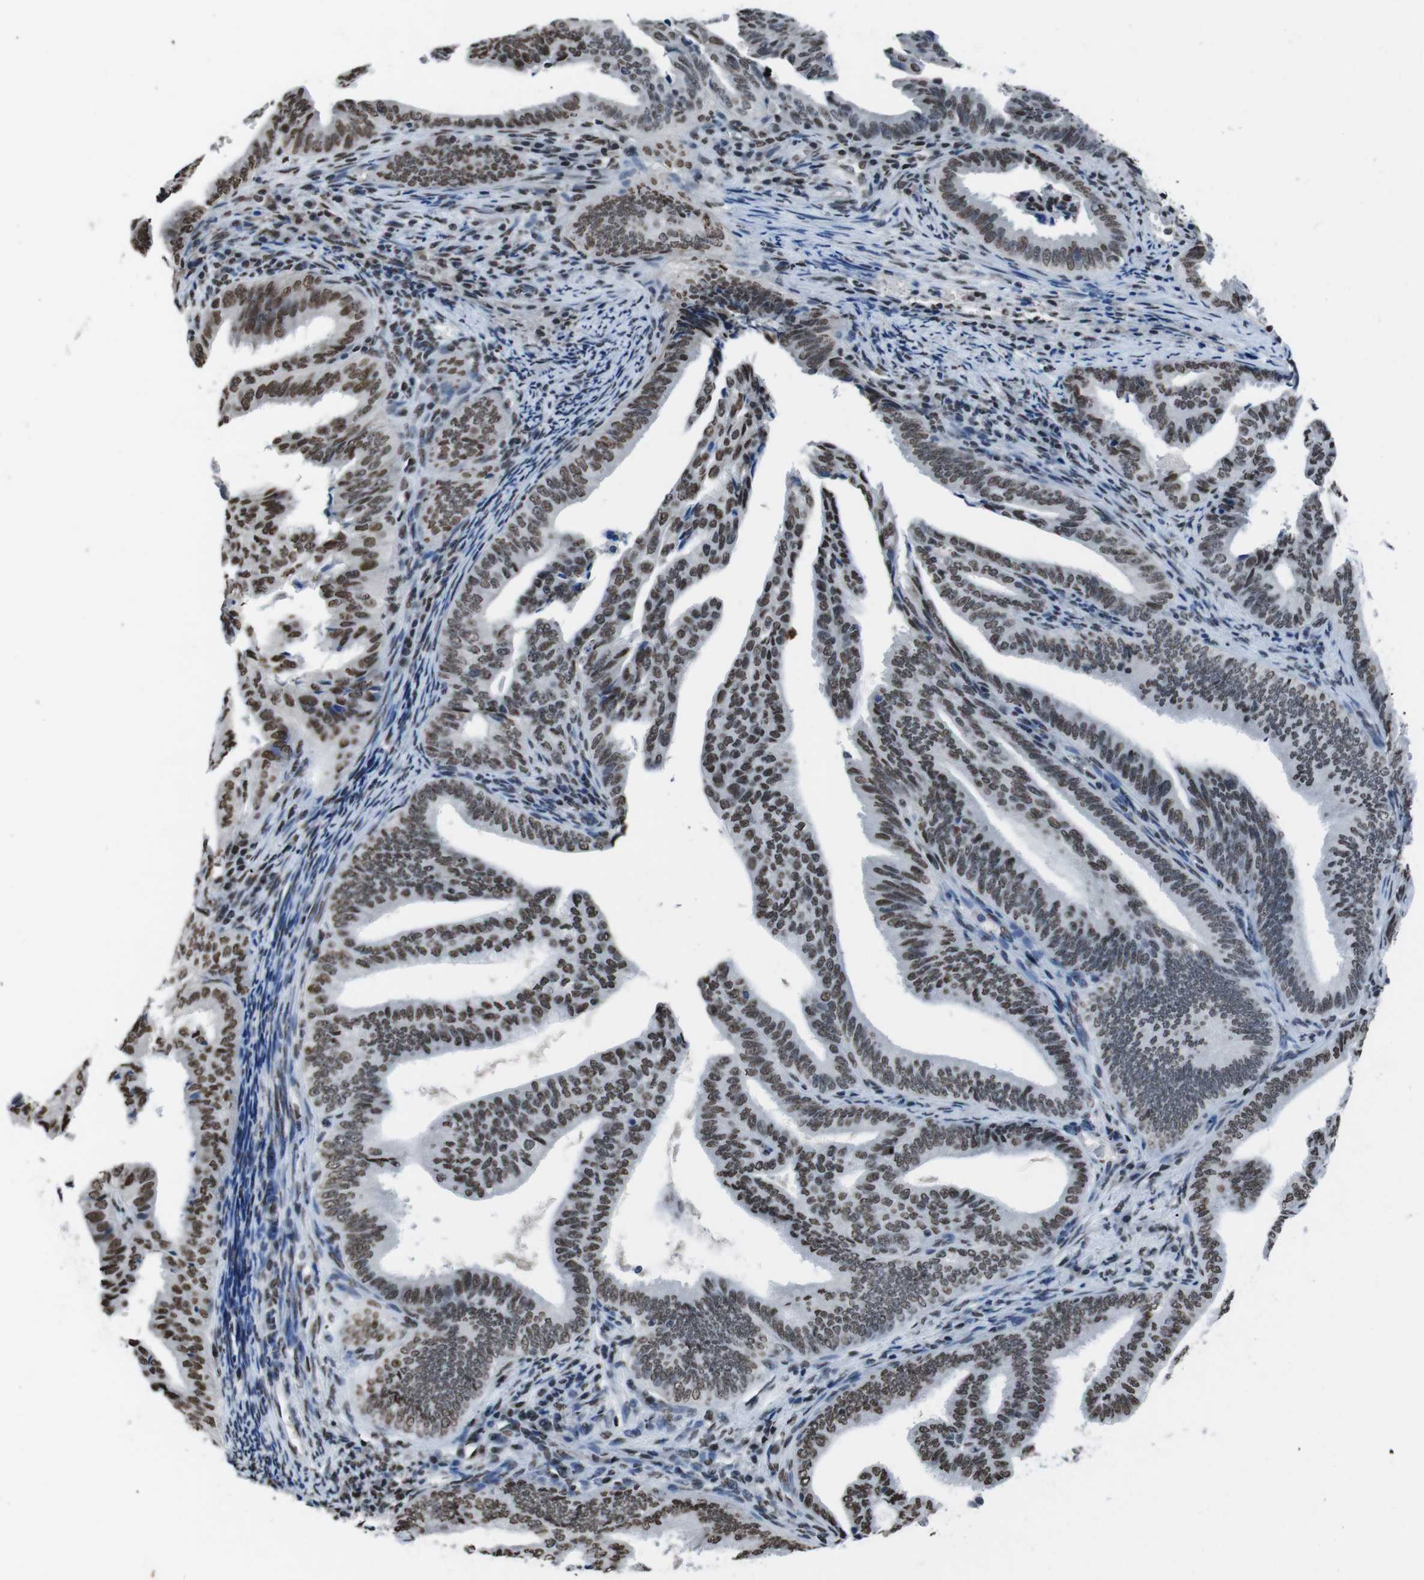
{"staining": {"intensity": "moderate", "quantity": ">75%", "location": "nuclear"}, "tissue": "endometrial cancer", "cell_type": "Tumor cells", "image_type": "cancer", "snomed": [{"axis": "morphology", "description": "Adenocarcinoma, NOS"}, {"axis": "topography", "description": "Endometrium"}], "caption": "Moderate nuclear protein positivity is seen in approximately >75% of tumor cells in endometrial cancer (adenocarcinoma).", "gene": "PIP4P2", "patient": {"sex": "female", "age": 58}}